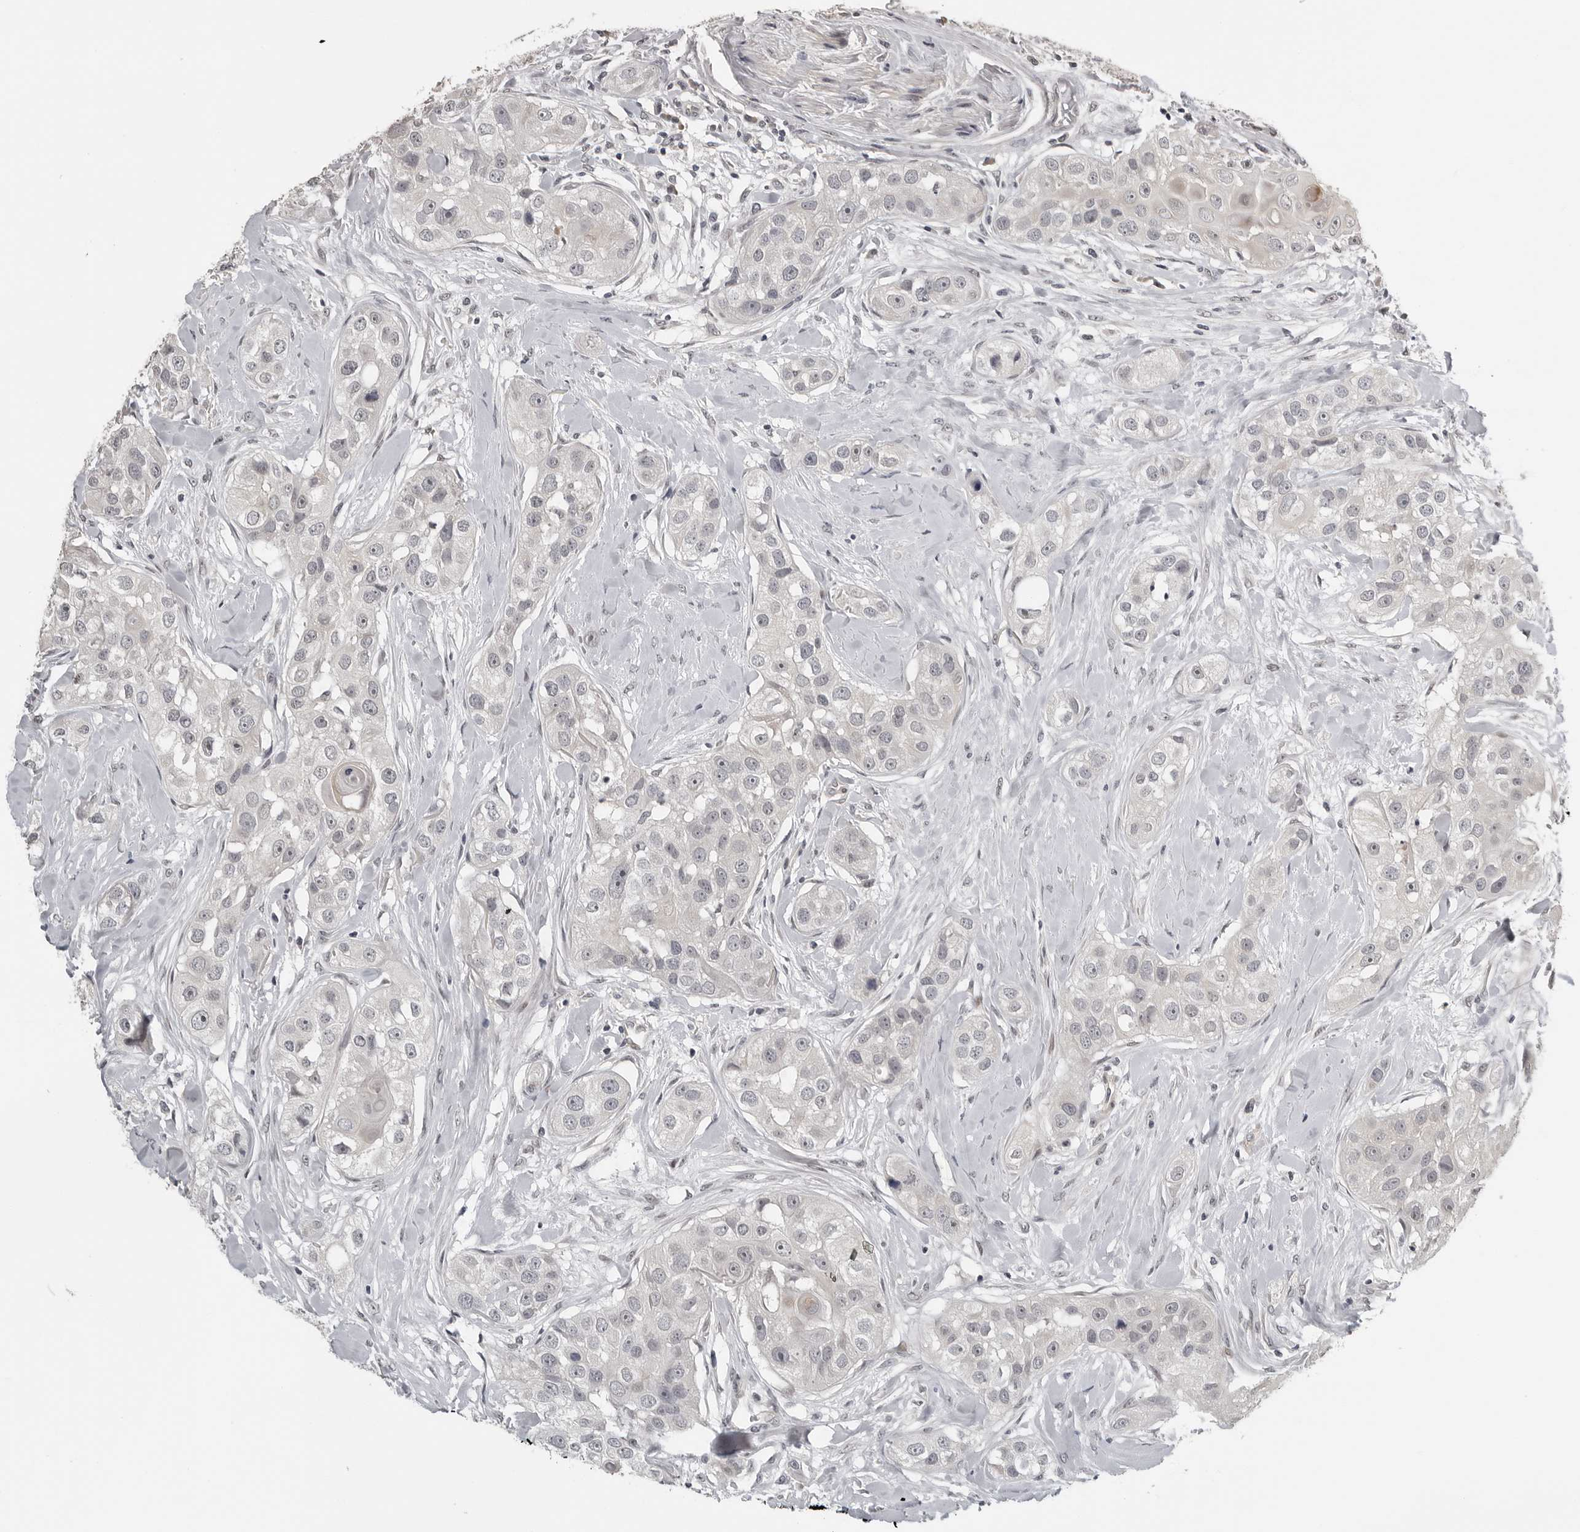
{"staining": {"intensity": "negative", "quantity": "none", "location": "none"}, "tissue": "head and neck cancer", "cell_type": "Tumor cells", "image_type": "cancer", "snomed": [{"axis": "morphology", "description": "Normal tissue, NOS"}, {"axis": "morphology", "description": "Squamous cell carcinoma, NOS"}, {"axis": "topography", "description": "Skeletal muscle"}, {"axis": "topography", "description": "Head-Neck"}], "caption": "Immunohistochemistry image of neoplastic tissue: head and neck cancer stained with DAB shows no significant protein staining in tumor cells. (Immunohistochemistry (ihc), brightfield microscopy, high magnification).", "gene": "PRRX2", "patient": {"sex": "male", "age": 51}}